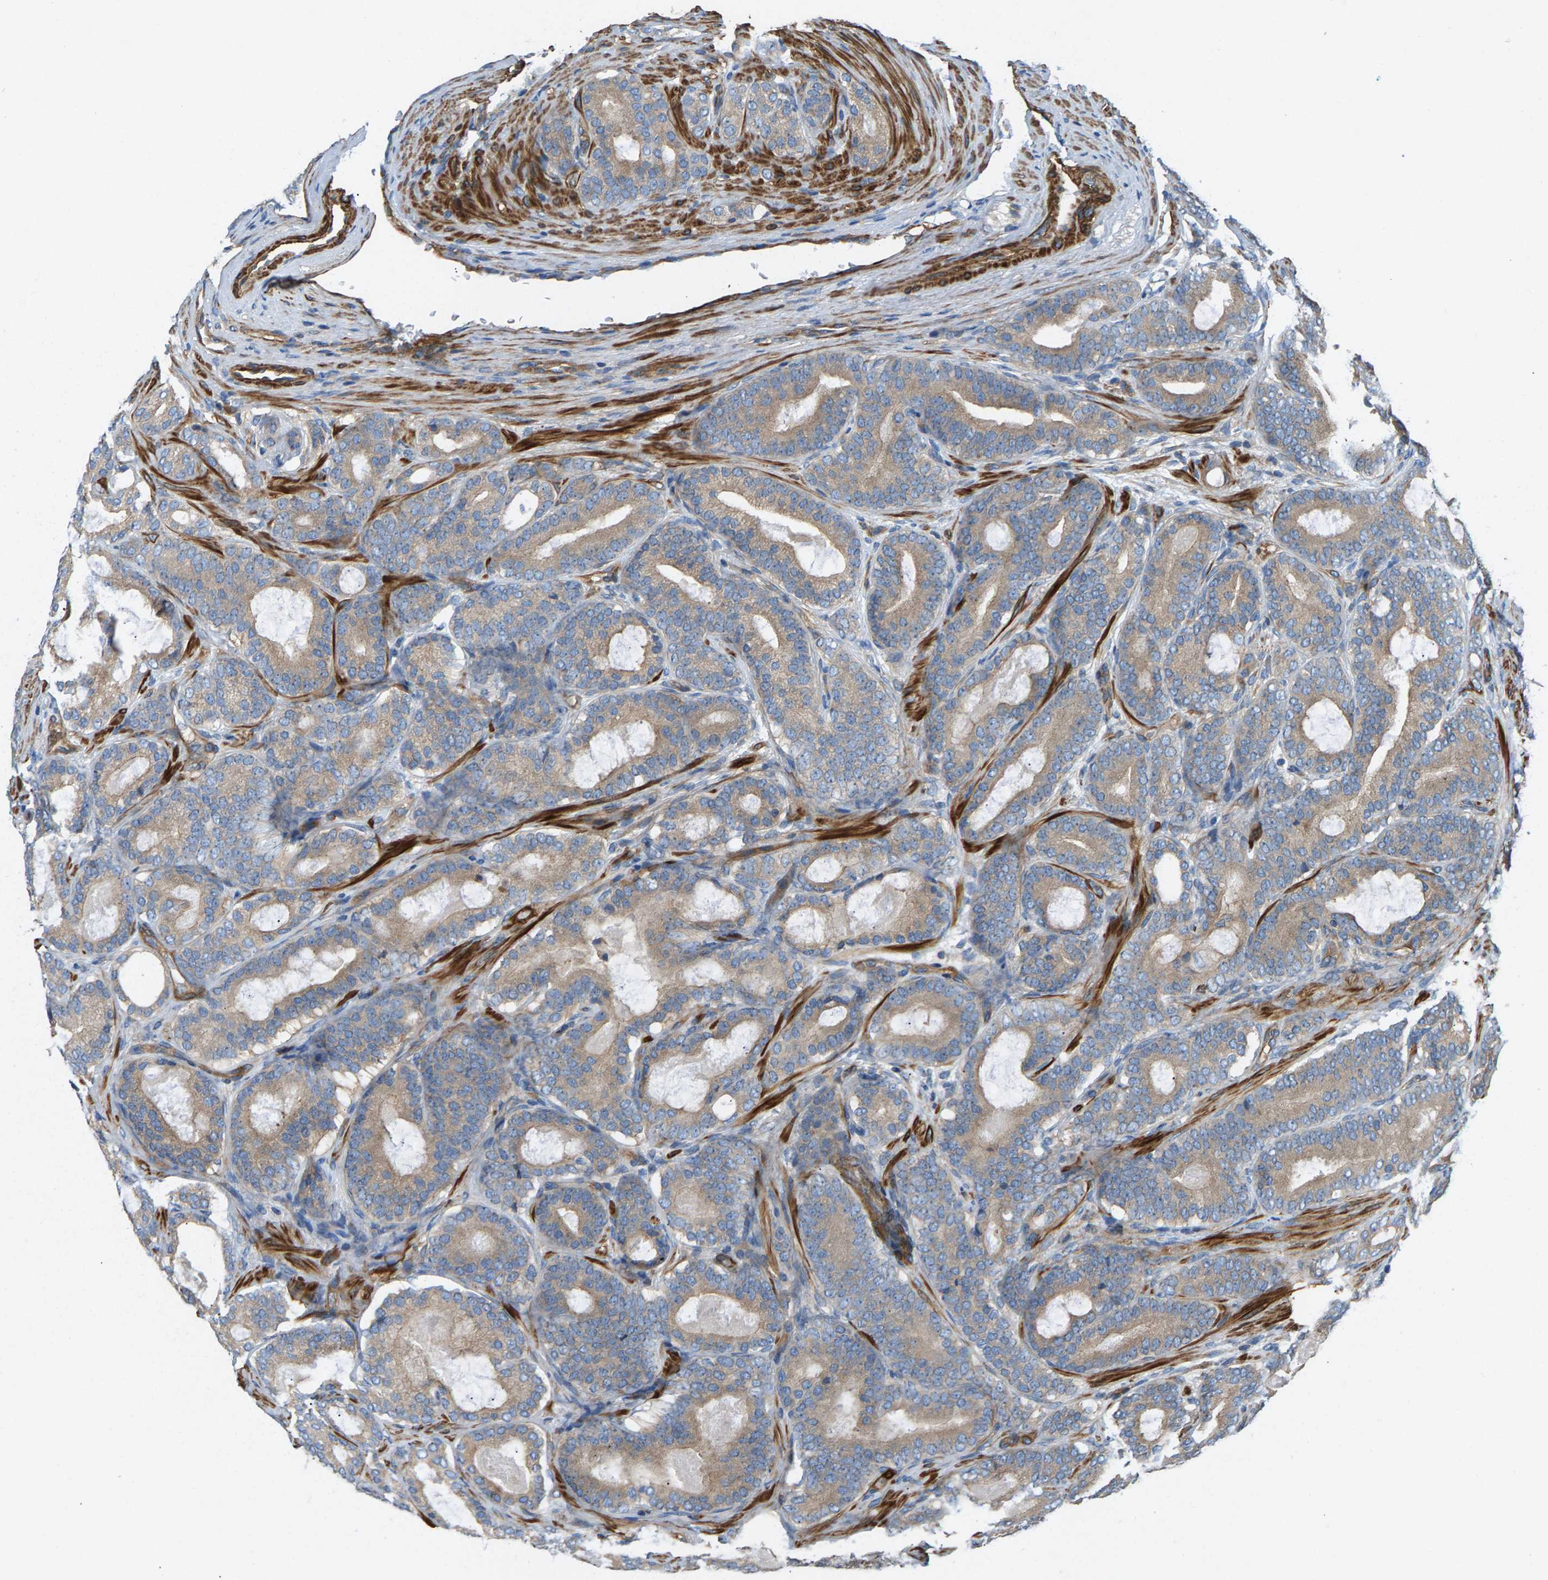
{"staining": {"intensity": "weak", "quantity": ">75%", "location": "cytoplasmic/membranous"}, "tissue": "prostate cancer", "cell_type": "Tumor cells", "image_type": "cancer", "snomed": [{"axis": "morphology", "description": "Adenocarcinoma, High grade"}, {"axis": "topography", "description": "Prostate"}], "caption": "Protein staining by immunohistochemistry (IHC) shows weak cytoplasmic/membranous positivity in approximately >75% of tumor cells in adenocarcinoma (high-grade) (prostate).", "gene": "PDCL", "patient": {"sex": "male", "age": 60}}